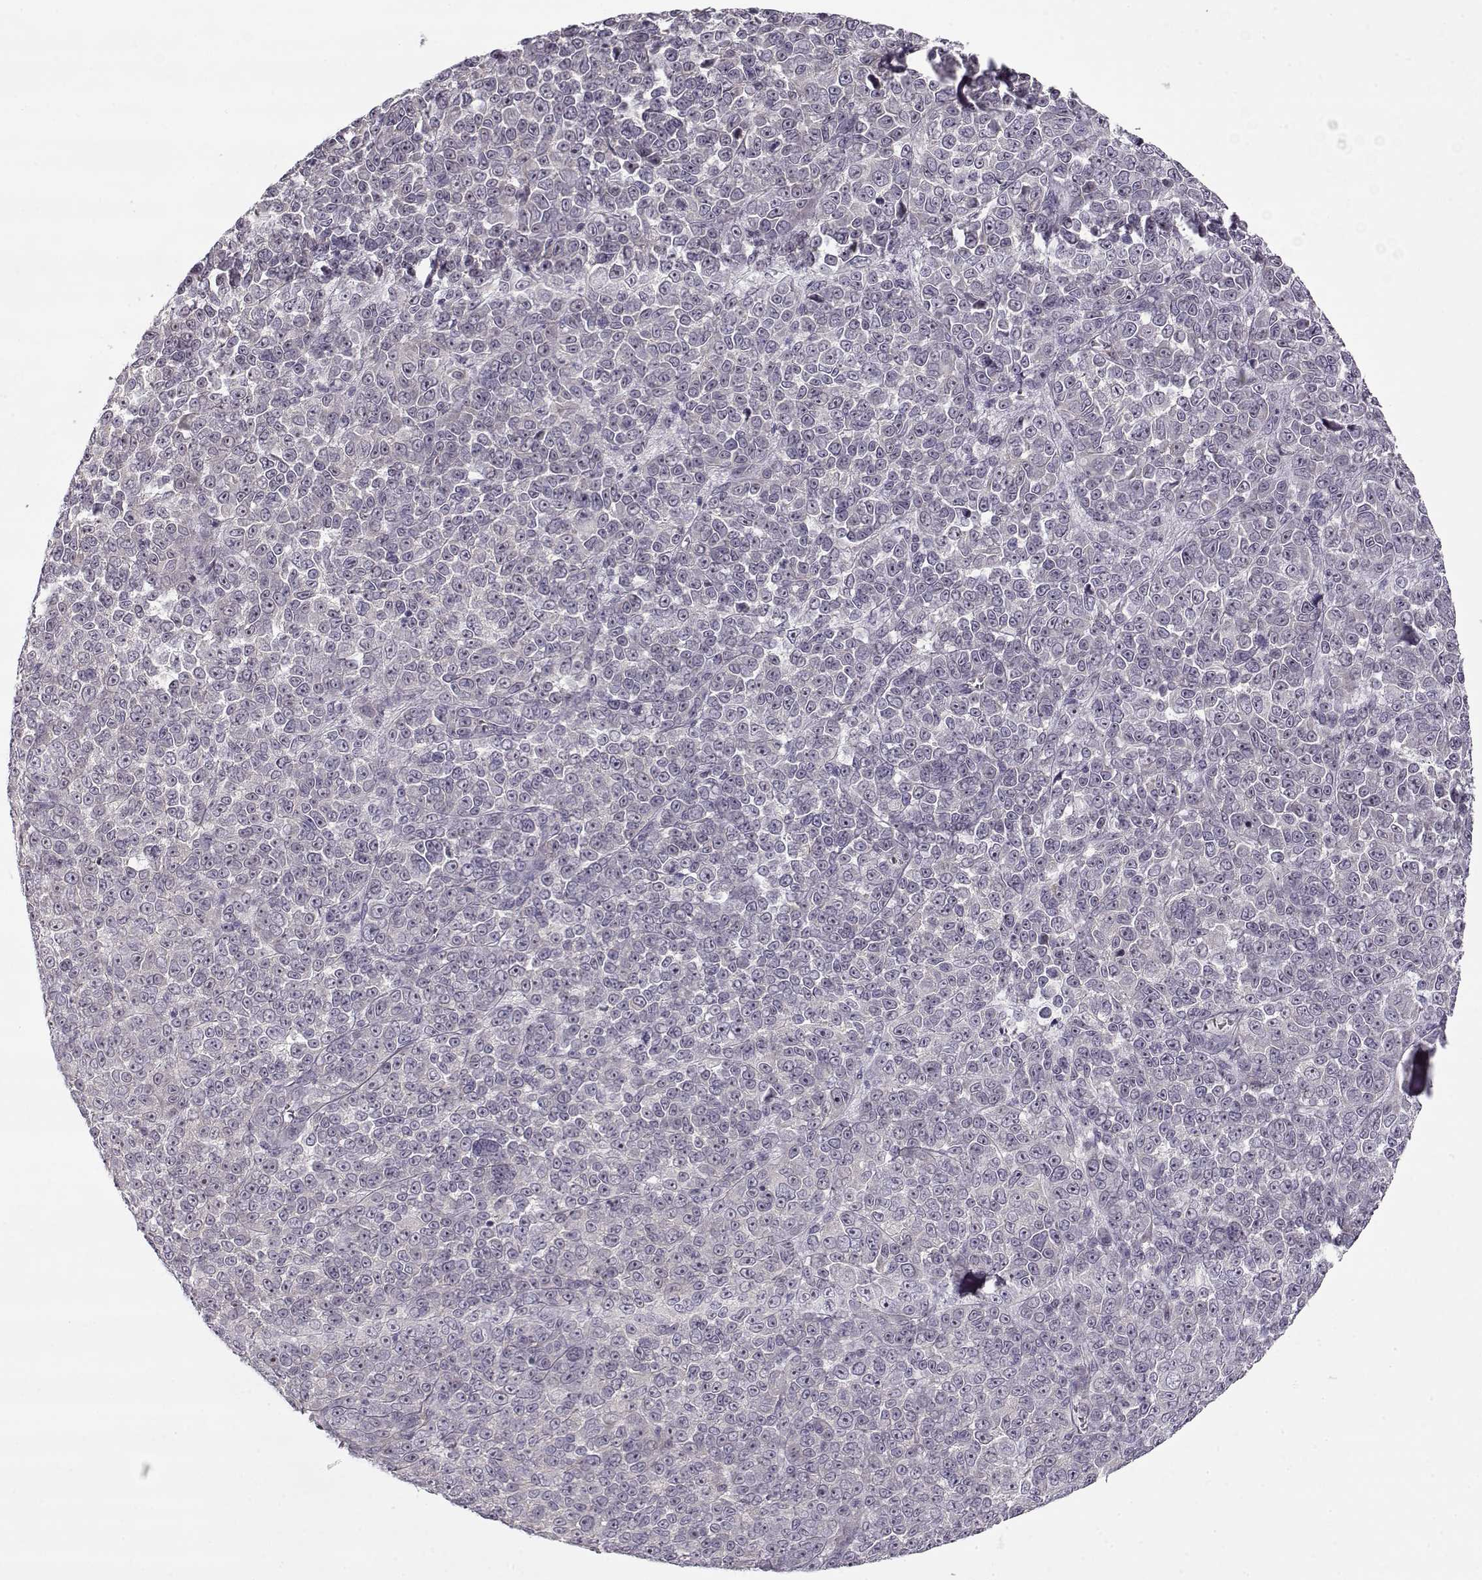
{"staining": {"intensity": "negative", "quantity": "none", "location": "none"}, "tissue": "melanoma", "cell_type": "Tumor cells", "image_type": "cancer", "snomed": [{"axis": "morphology", "description": "Malignant melanoma, NOS"}, {"axis": "topography", "description": "Skin"}], "caption": "A photomicrograph of melanoma stained for a protein shows no brown staining in tumor cells.", "gene": "PNMT", "patient": {"sex": "female", "age": 95}}